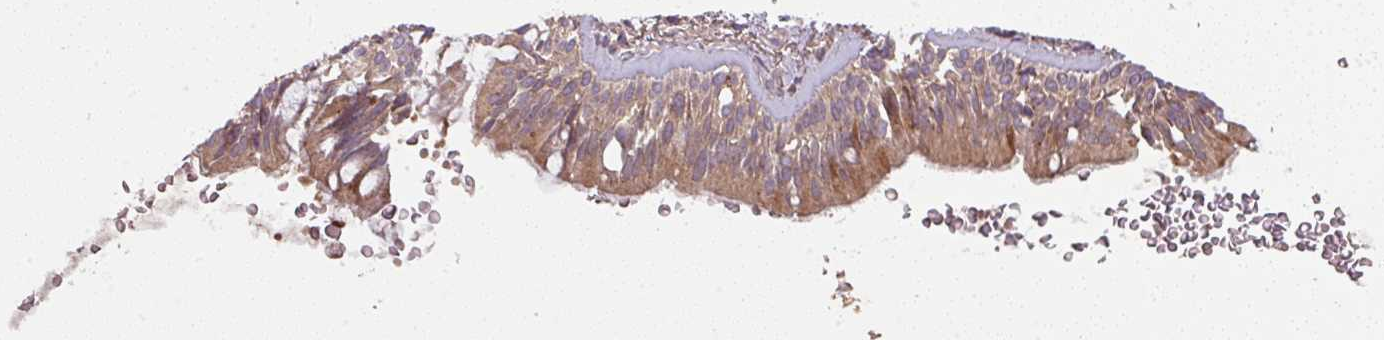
{"staining": {"intensity": "moderate", "quantity": ">75%", "location": "cytoplasmic/membranous"}, "tissue": "bronchus", "cell_type": "Respiratory epithelial cells", "image_type": "normal", "snomed": [{"axis": "morphology", "description": "Normal tissue, NOS"}, {"axis": "topography", "description": "Lymph node"}, {"axis": "topography", "description": "Cartilage tissue"}, {"axis": "topography", "description": "Bronchus"}], "caption": "A histopathology image of human bronchus stained for a protein exhibits moderate cytoplasmic/membranous brown staining in respiratory epithelial cells.", "gene": "GSKIP", "patient": {"sex": "female", "age": 70}}